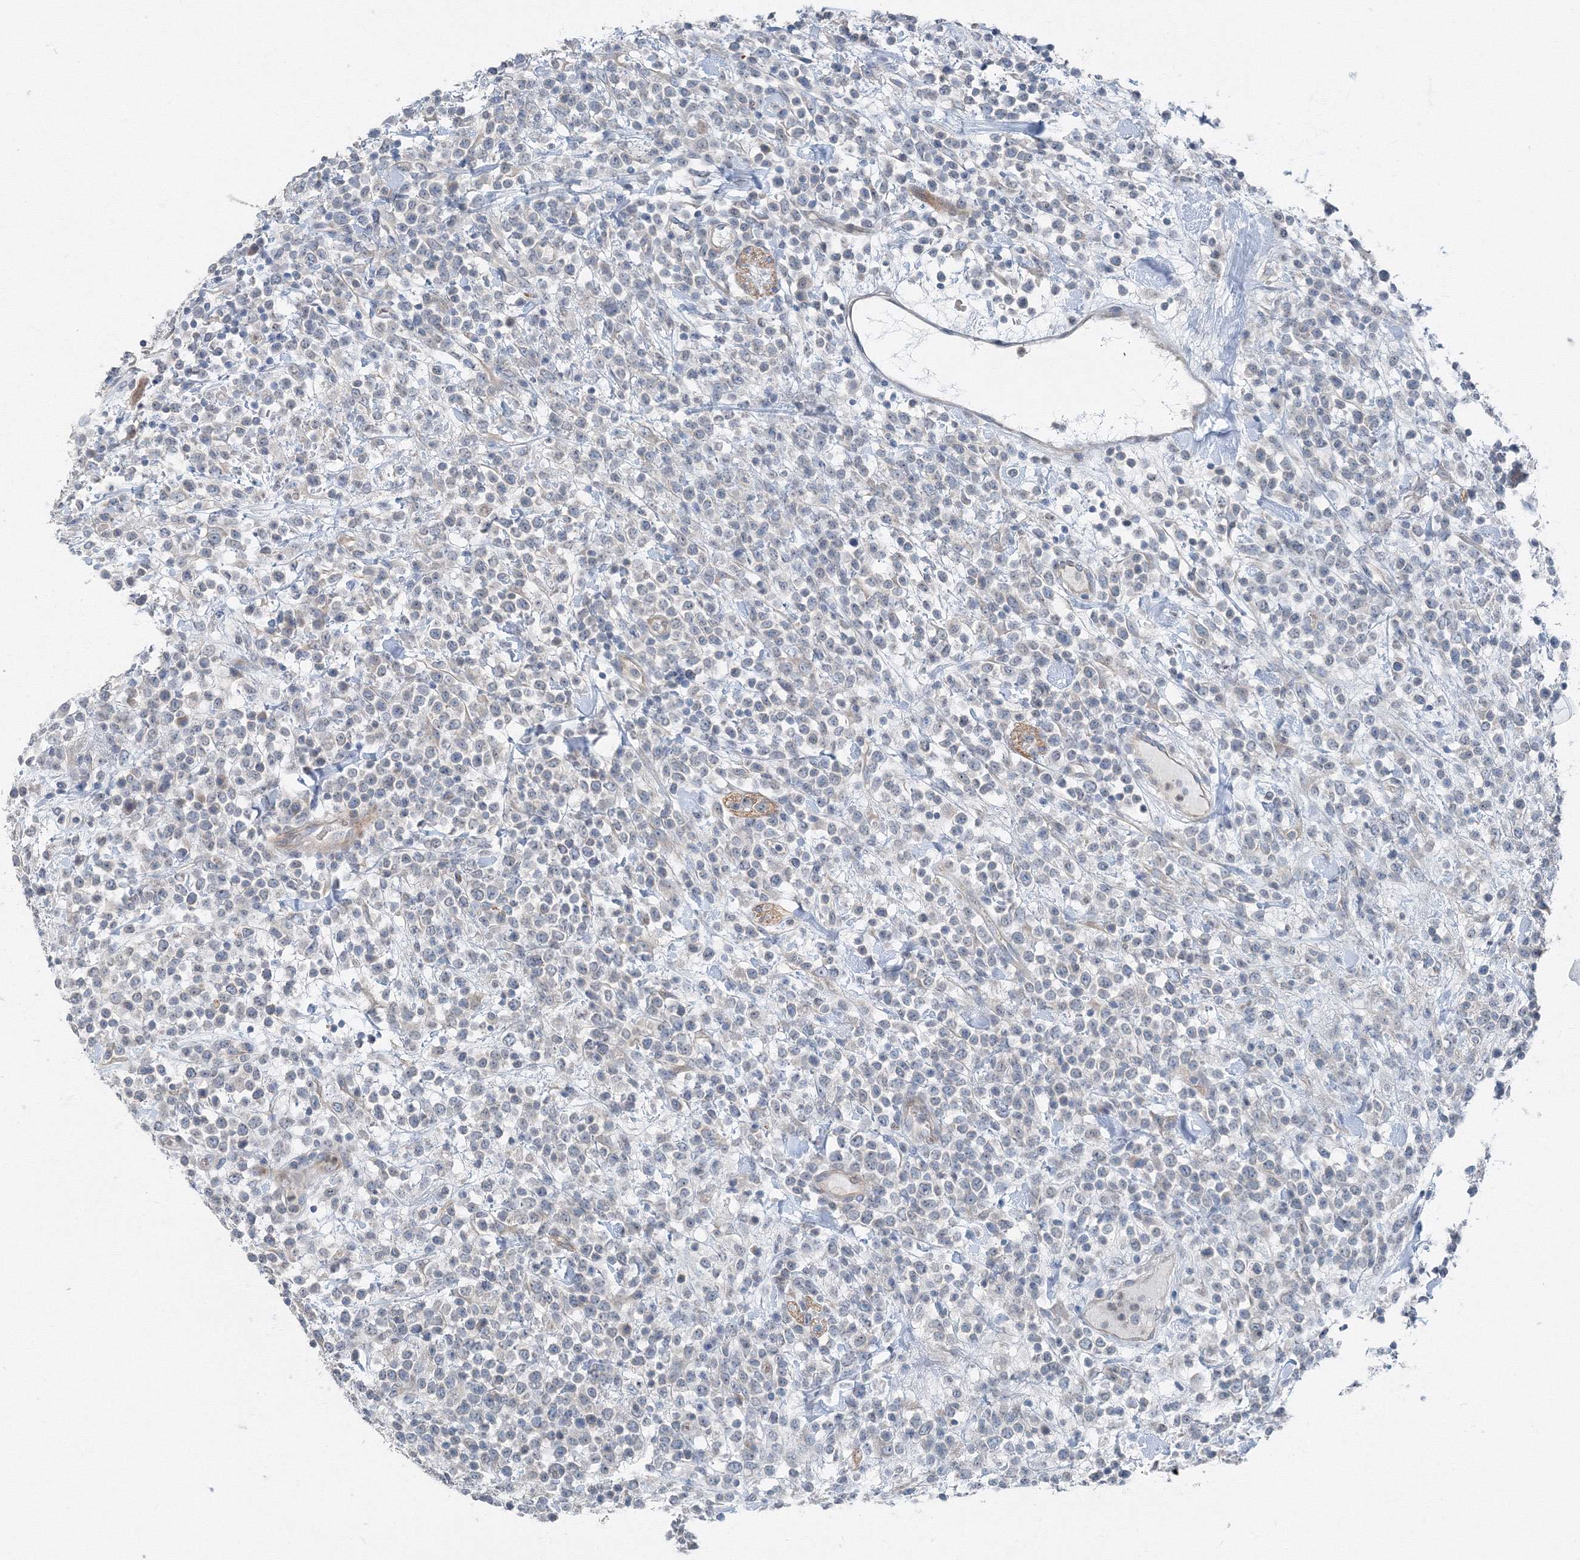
{"staining": {"intensity": "negative", "quantity": "none", "location": "none"}, "tissue": "lymphoma", "cell_type": "Tumor cells", "image_type": "cancer", "snomed": [{"axis": "morphology", "description": "Malignant lymphoma, non-Hodgkin's type, High grade"}, {"axis": "topography", "description": "Colon"}], "caption": "IHC image of human lymphoma stained for a protein (brown), which shows no positivity in tumor cells. (DAB immunohistochemistry visualized using brightfield microscopy, high magnification).", "gene": "AASDH", "patient": {"sex": "female", "age": 53}}